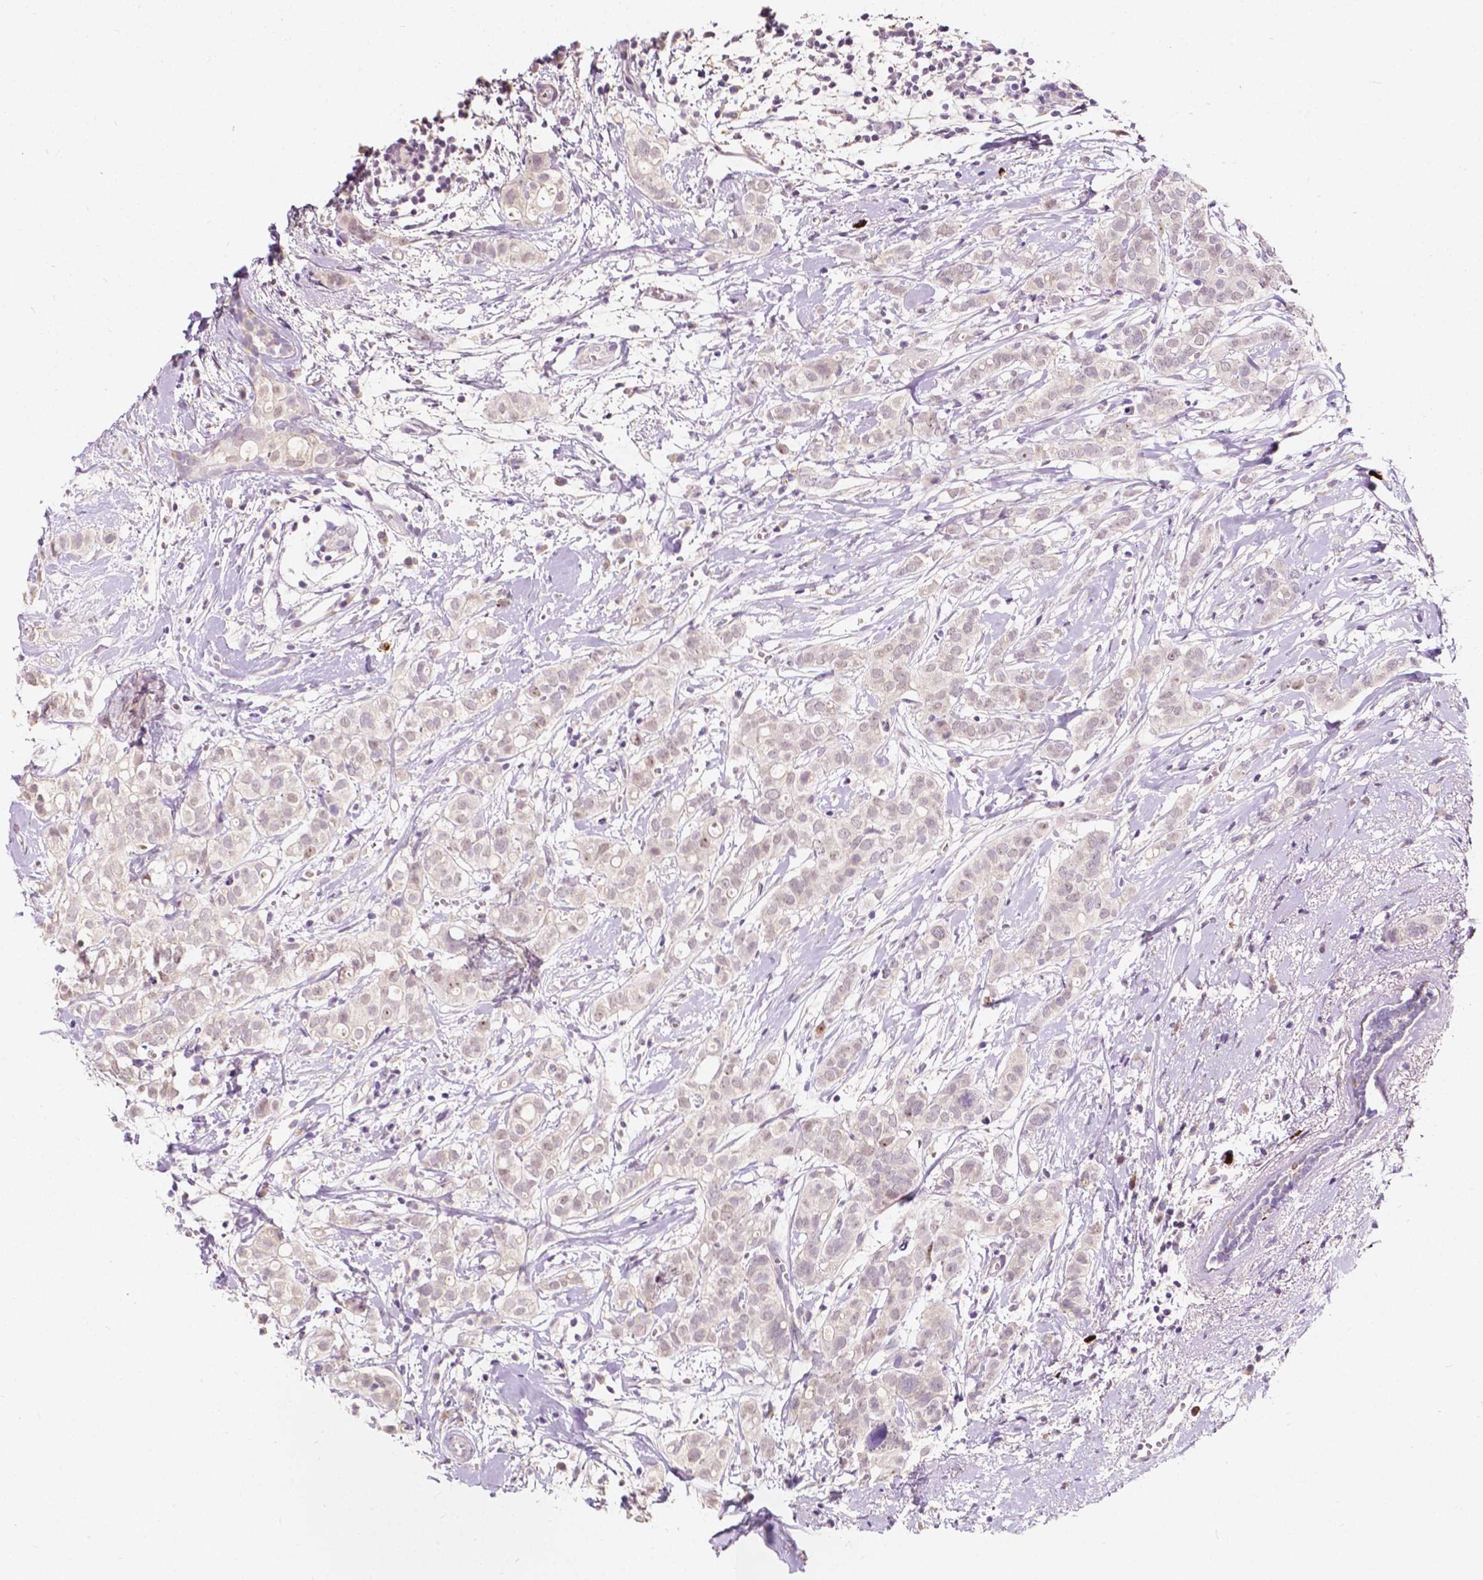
{"staining": {"intensity": "negative", "quantity": "none", "location": "none"}, "tissue": "breast cancer", "cell_type": "Tumor cells", "image_type": "cancer", "snomed": [{"axis": "morphology", "description": "Duct carcinoma"}, {"axis": "topography", "description": "Breast"}], "caption": "Immunohistochemistry (IHC) image of human breast invasive ductal carcinoma stained for a protein (brown), which exhibits no staining in tumor cells.", "gene": "SIRT2", "patient": {"sex": "female", "age": 40}}